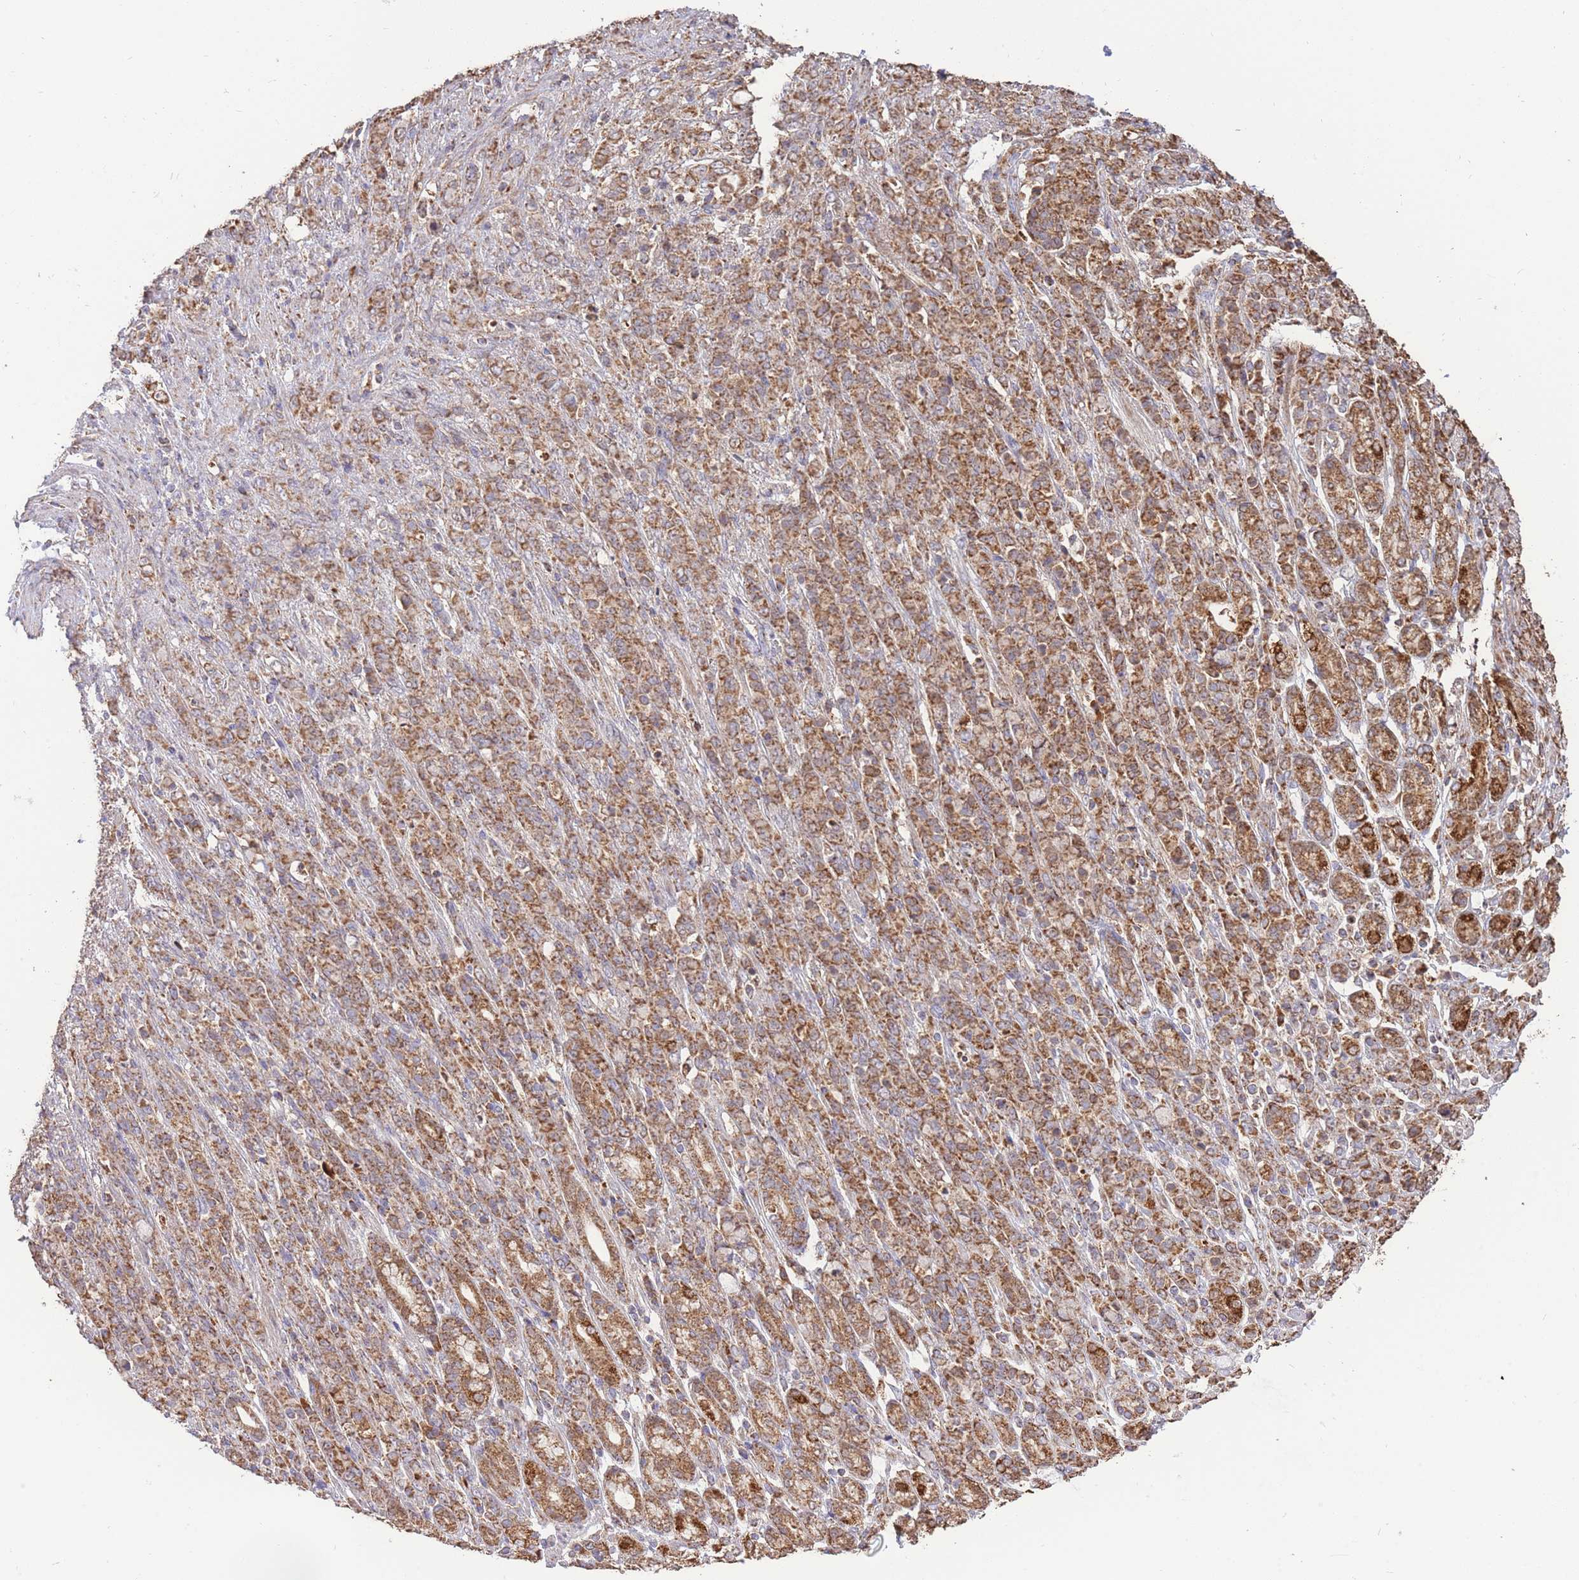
{"staining": {"intensity": "moderate", "quantity": ">75%", "location": "cytoplasmic/membranous"}, "tissue": "stomach cancer", "cell_type": "Tumor cells", "image_type": "cancer", "snomed": [{"axis": "morphology", "description": "Adenocarcinoma, NOS"}, {"axis": "topography", "description": "Stomach"}], "caption": "There is medium levels of moderate cytoplasmic/membranous staining in tumor cells of stomach cancer, as demonstrated by immunohistochemical staining (brown color).", "gene": "PREP", "patient": {"sex": "female", "age": 79}}